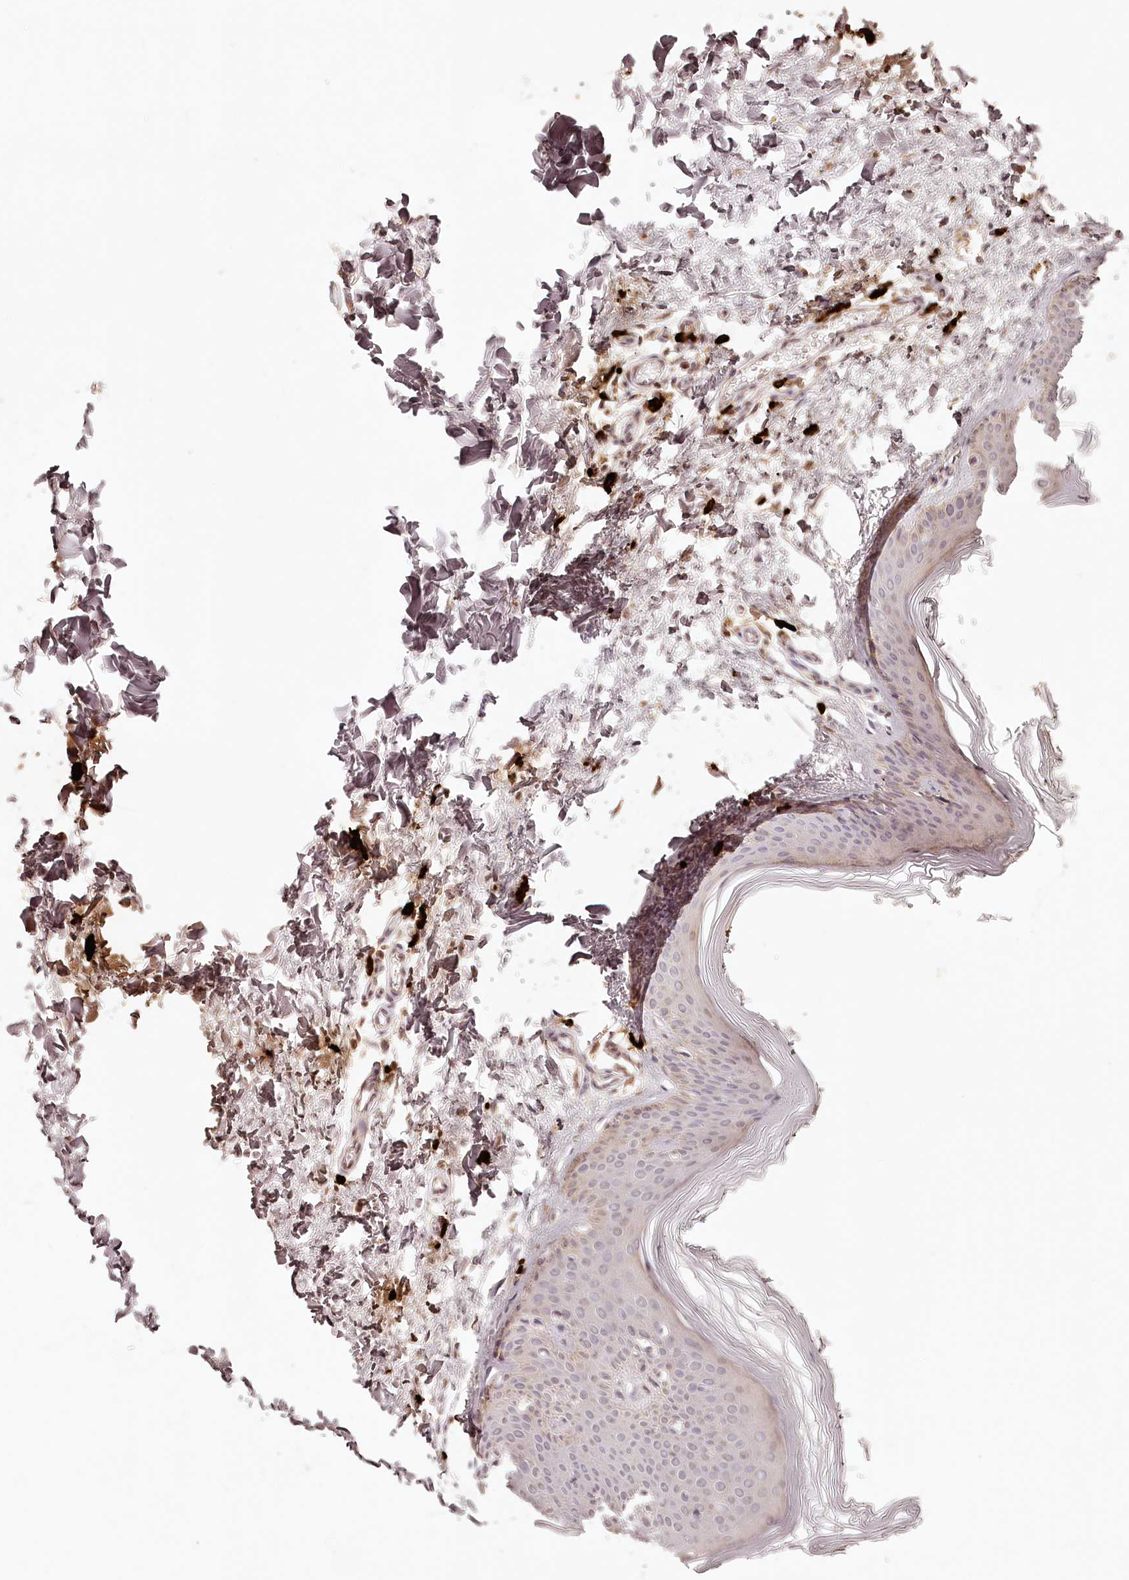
{"staining": {"intensity": "weak", "quantity": ">75%", "location": "cytoplasmic/membranous"}, "tissue": "skin", "cell_type": "Fibroblasts", "image_type": "normal", "snomed": [{"axis": "morphology", "description": "Normal tissue, NOS"}, {"axis": "topography", "description": "Skin"}], "caption": "Normal skin demonstrates weak cytoplasmic/membranous positivity in about >75% of fibroblasts, visualized by immunohistochemistry.", "gene": "SYNGR1", "patient": {"sex": "female", "age": 27}}